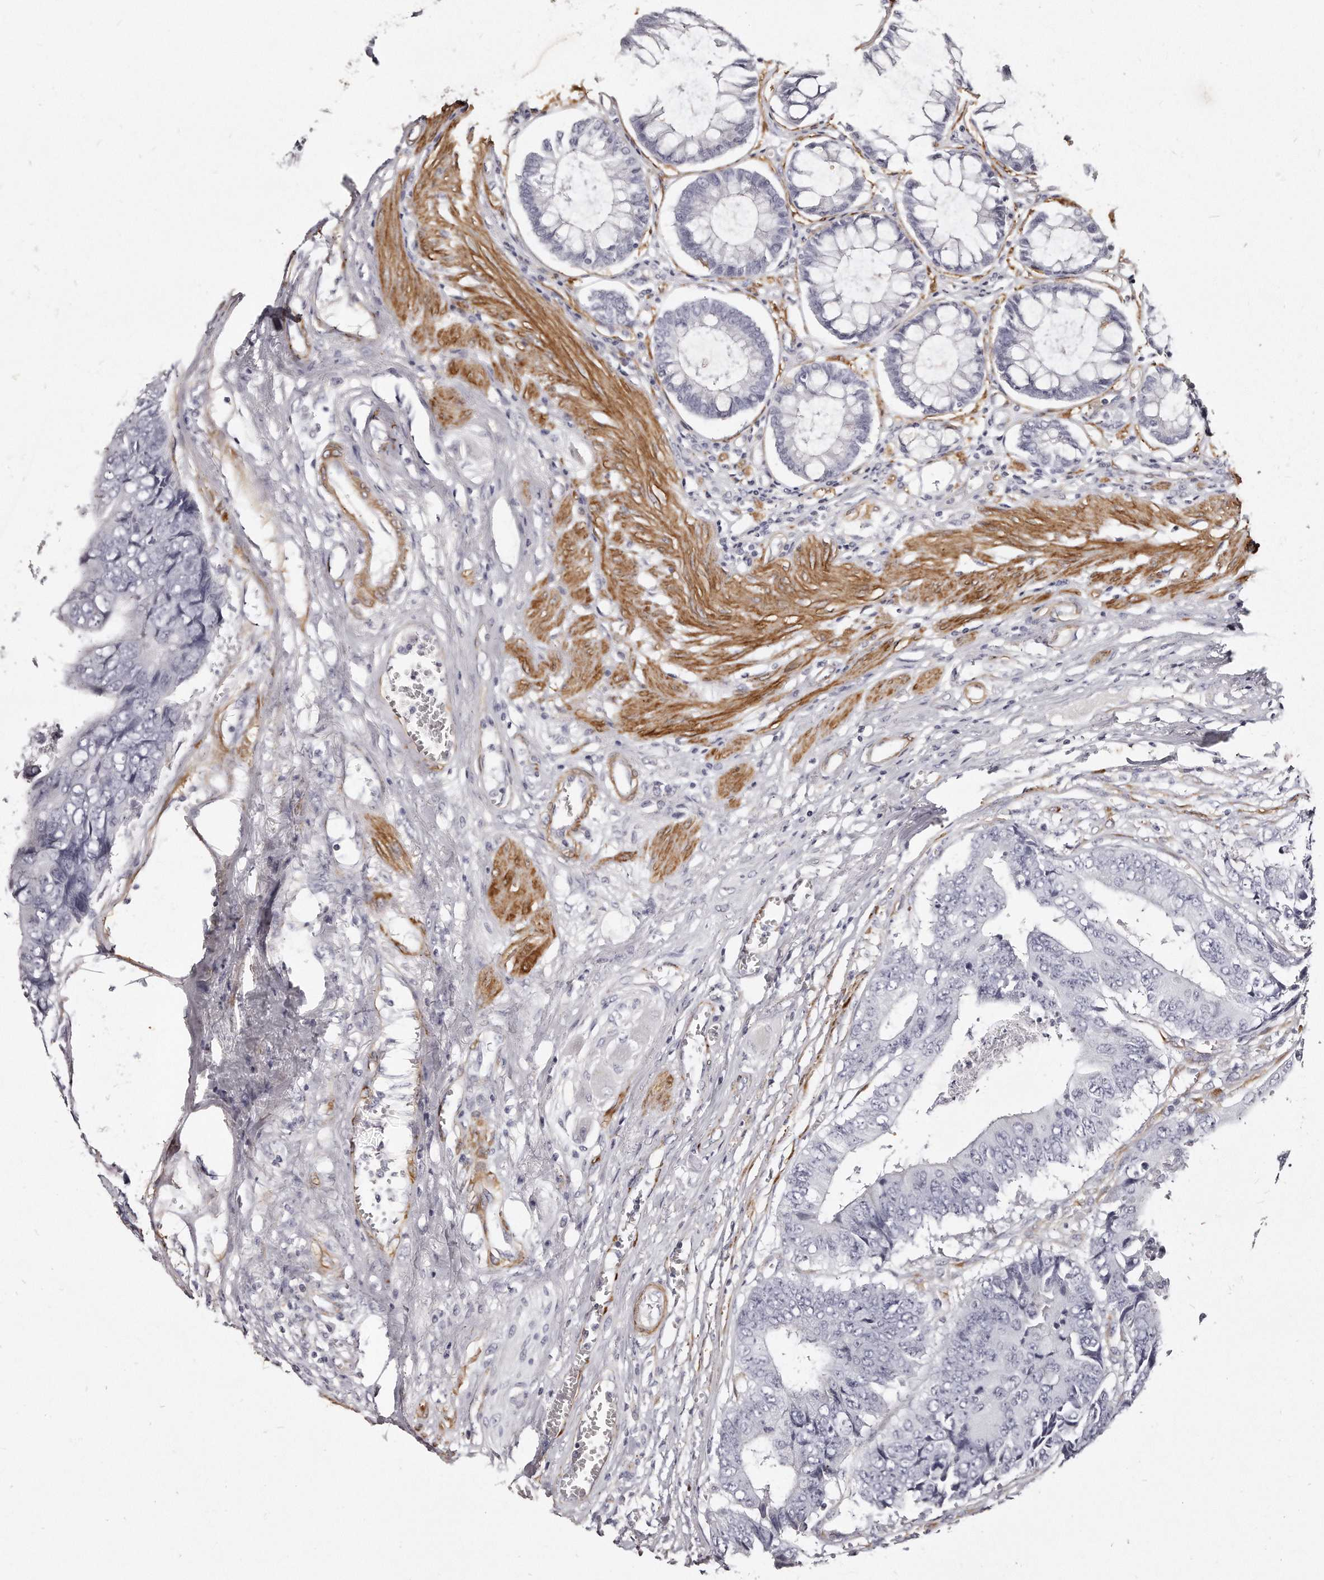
{"staining": {"intensity": "negative", "quantity": "none", "location": "none"}, "tissue": "colorectal cancer", "cell_type": "Tumor cells", "image_type": "cancer", "snomed": [{"axis": "morphology", "description": "Adenocarcinoma, NOS"}, {"axis": "topography", "description": "Rectum"}], "caption": "This is an immunohistochemistry micrograph of colorectal cancer. There is no staining in tumor cells.", "gene": "LMOD1", "patient": {"sex": "male", "age": 84}}